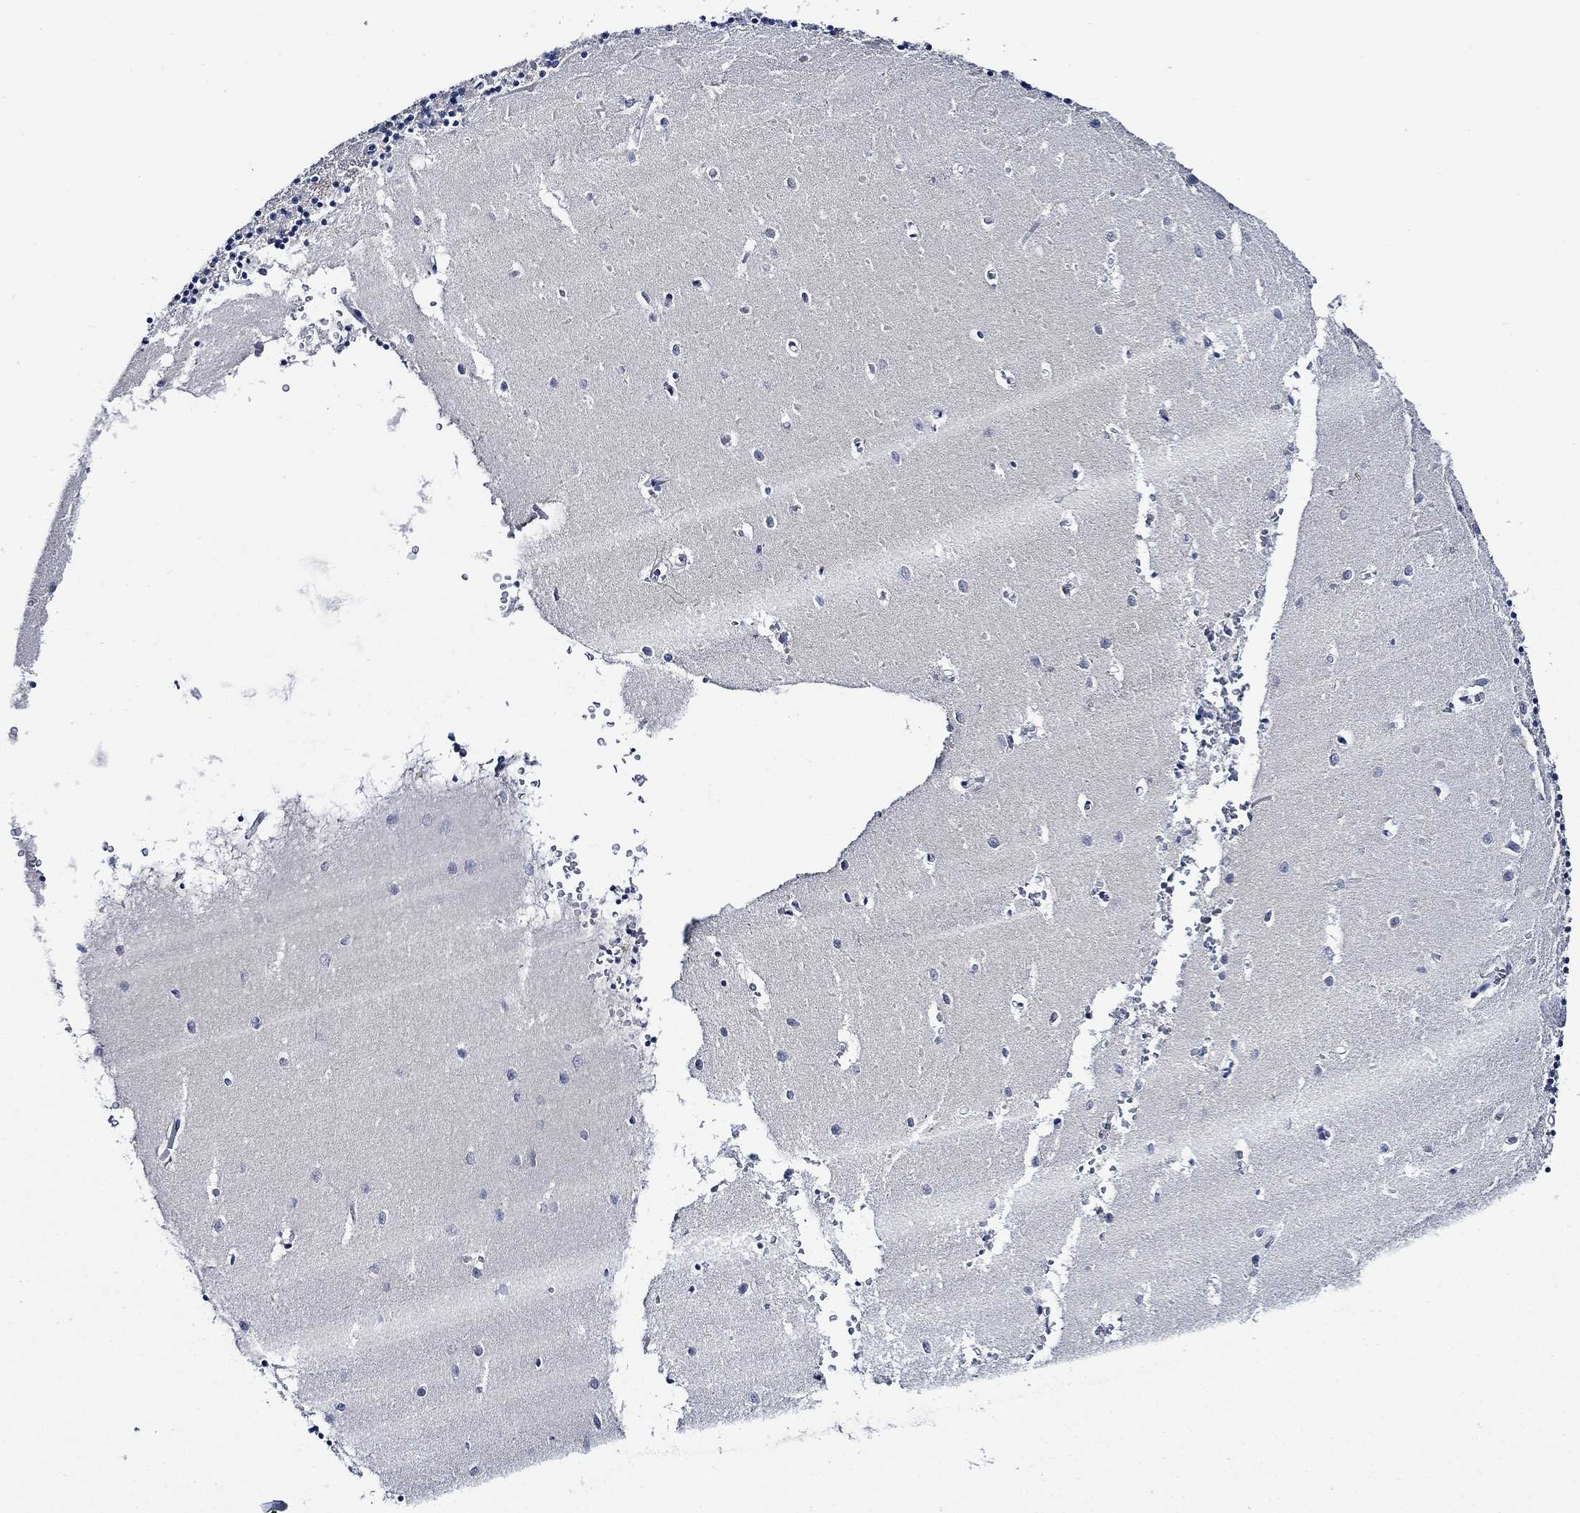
{"staining": {"intensity": "negative", "quantity": "none", "location": "none"}, "tissue": "cerebellum", "cell_type": "Cells in granular layer", "image_type": "normal", "snomed": [{"axis": "morphology", "description": "Normal tissue, NOS"}, {"axis": "topography", "description": "Cerebellum"}], "caption": "This is an immunohistochemistry photomicrograph of normal human cerebellum. There is no expression in cells in granular layer.", "gene": "C8orf48", "patient": {"sex": "female", "age": 64}}